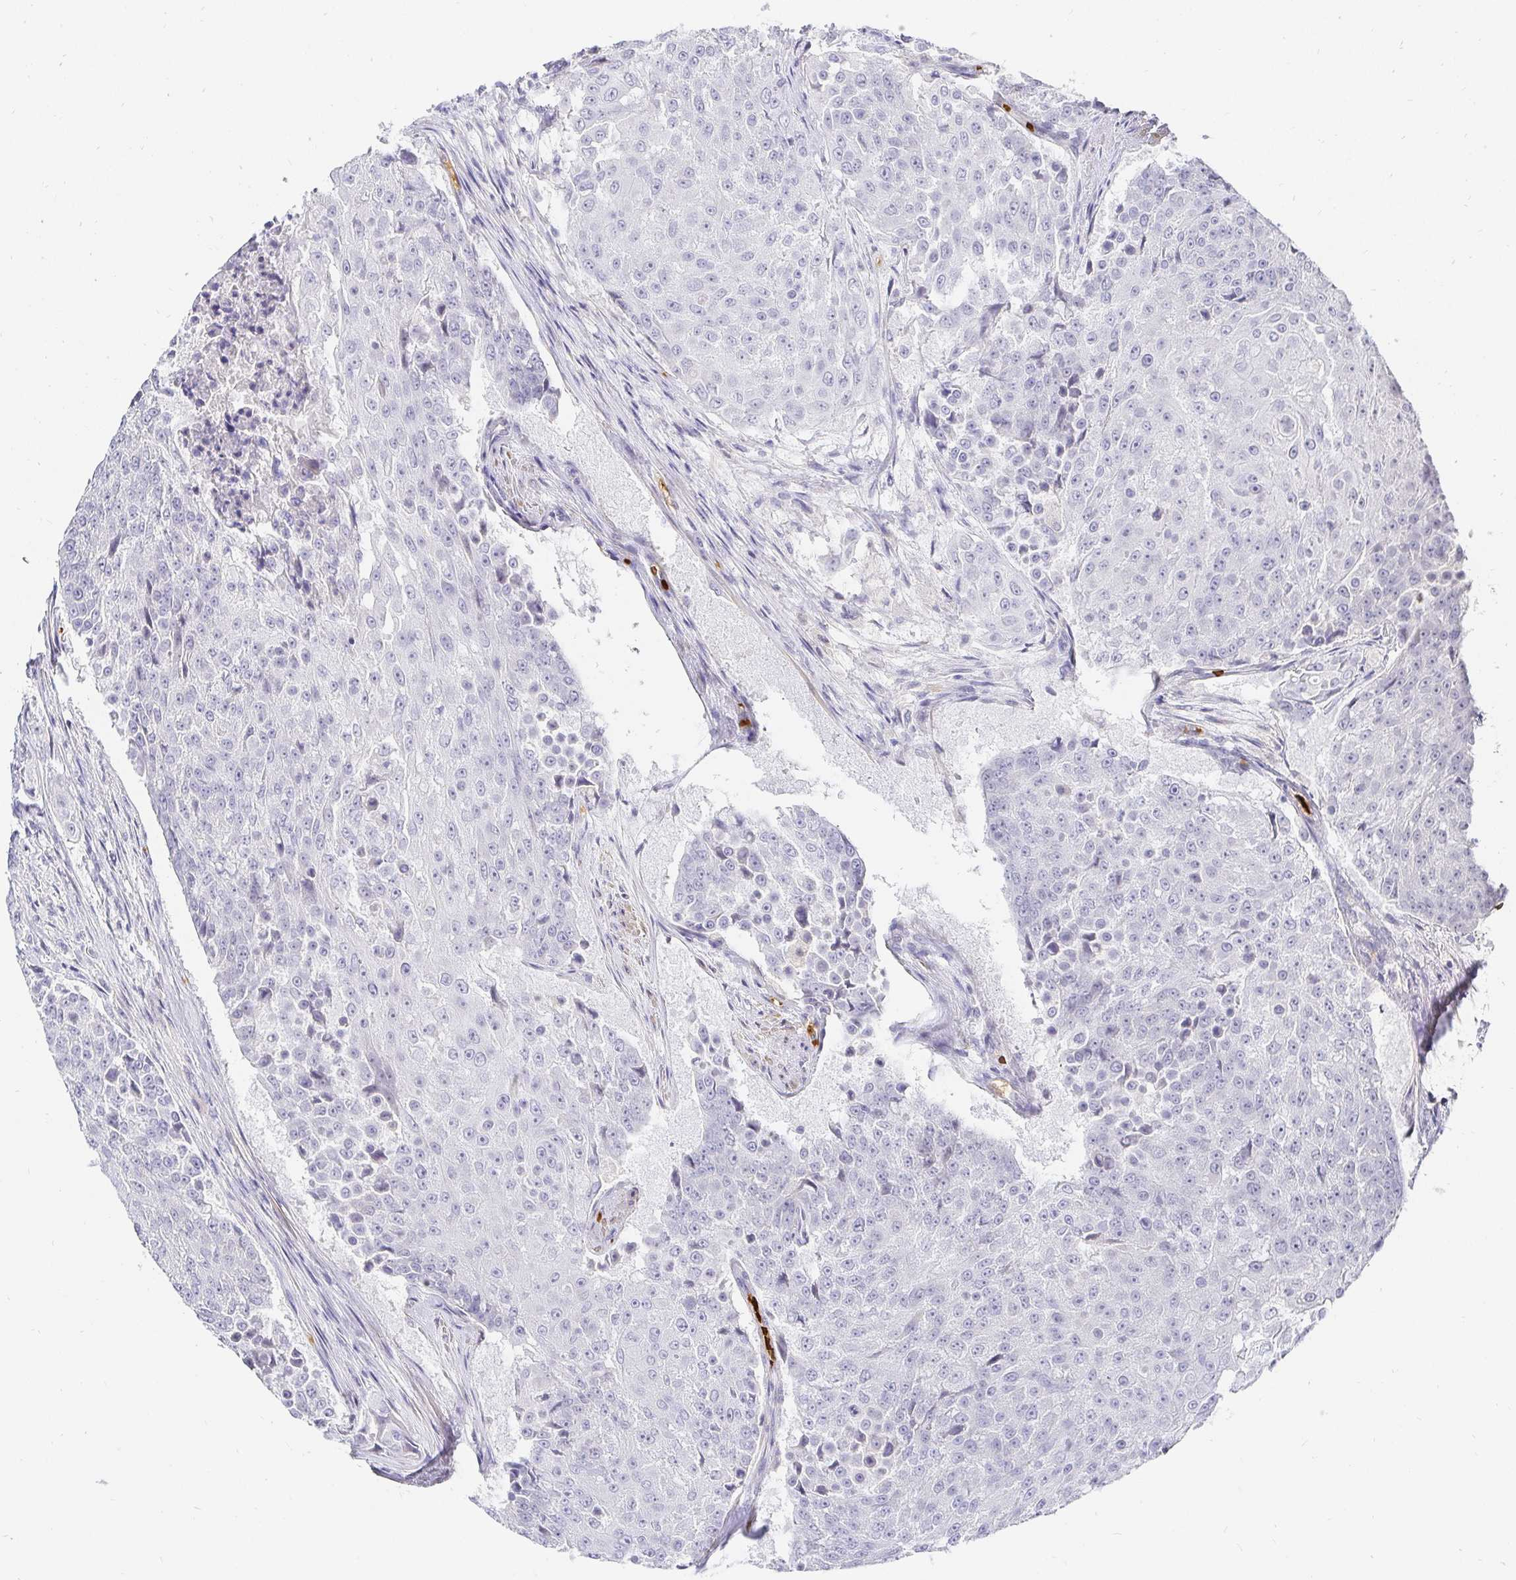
{"staining": {"intensity": "negative", "quantity": "none", "location": "none"}, "tissue": "urothelial cancer", "cell_type": "Tumor cells", "image_type": "cancer", "snomed": [{"axis": "morphology", "description": "Urothelial carcinoma, High grade"}, {"axis": "topography", "description": "Urinary bladder"}], "caption": "Urothelial carcinoma (high-grade) was stained to show a protein in brown. There is no significant positivity in tumor cells.", "gene": "FGF21", "patient": {"sex": "female", "age": 63}}